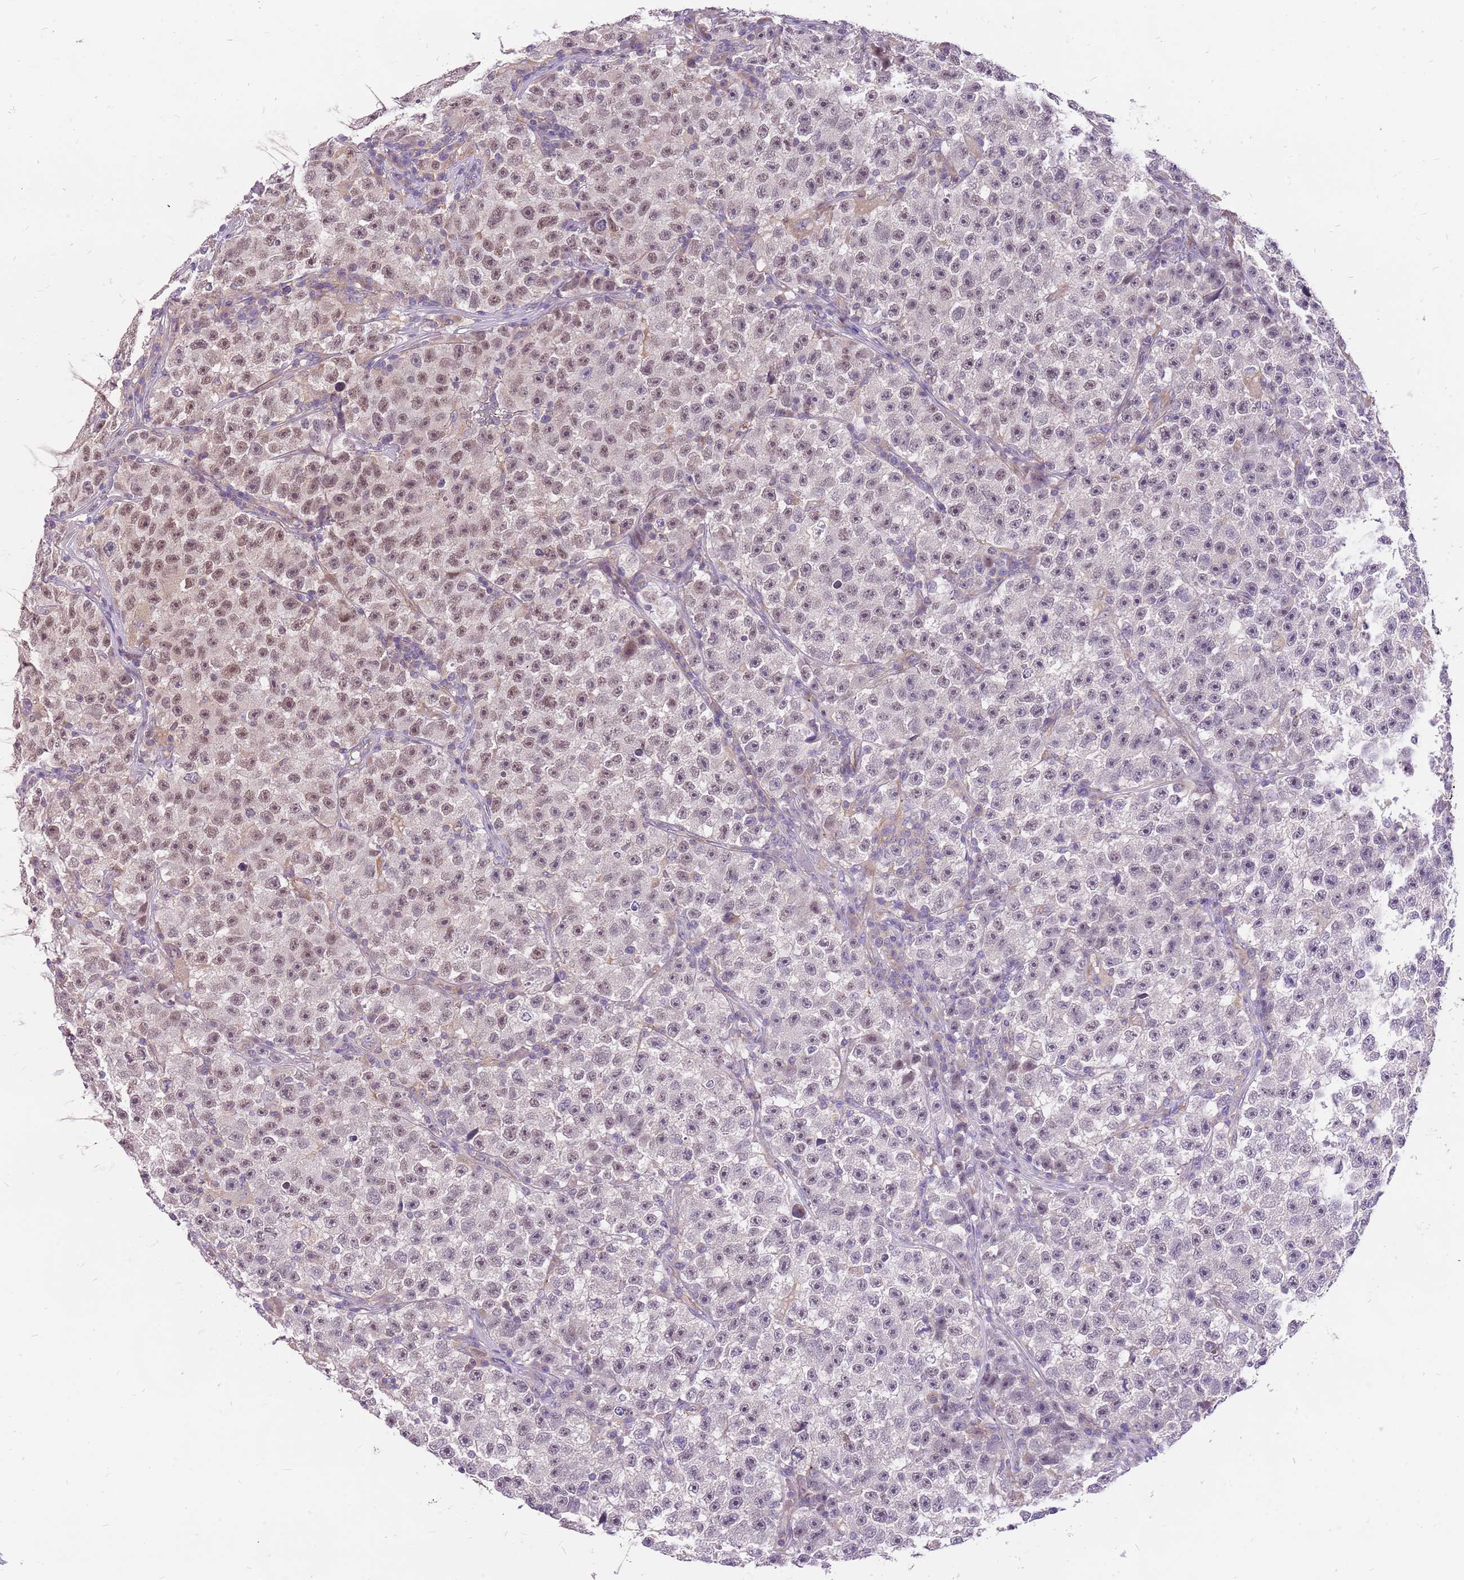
{"staining": {"intensity": "weak", "quantity": "25%-75%", "location": "nuclear"}, "tissue": "testis cancer", "cell_type": "Tumor cells", "image_type": "cancer", "snomed": [{"axis": "morphology", "description": "Seminoma, NOS"}, {"axis": "topography", "description": "Testis"}], "caption": "High-magnification brightfield microscopy of seminoma (testis) stained with DAB (brown) and counterstained with hematoxylin (blue). tumor cells exhibit weak nuclear expression is seen in approximately25%-75% of cells. The protein is shown in brown color, while the nuclei are stained blue.", "gene": "WASHC4", "patient": {"sex": "male", "age": 22}}